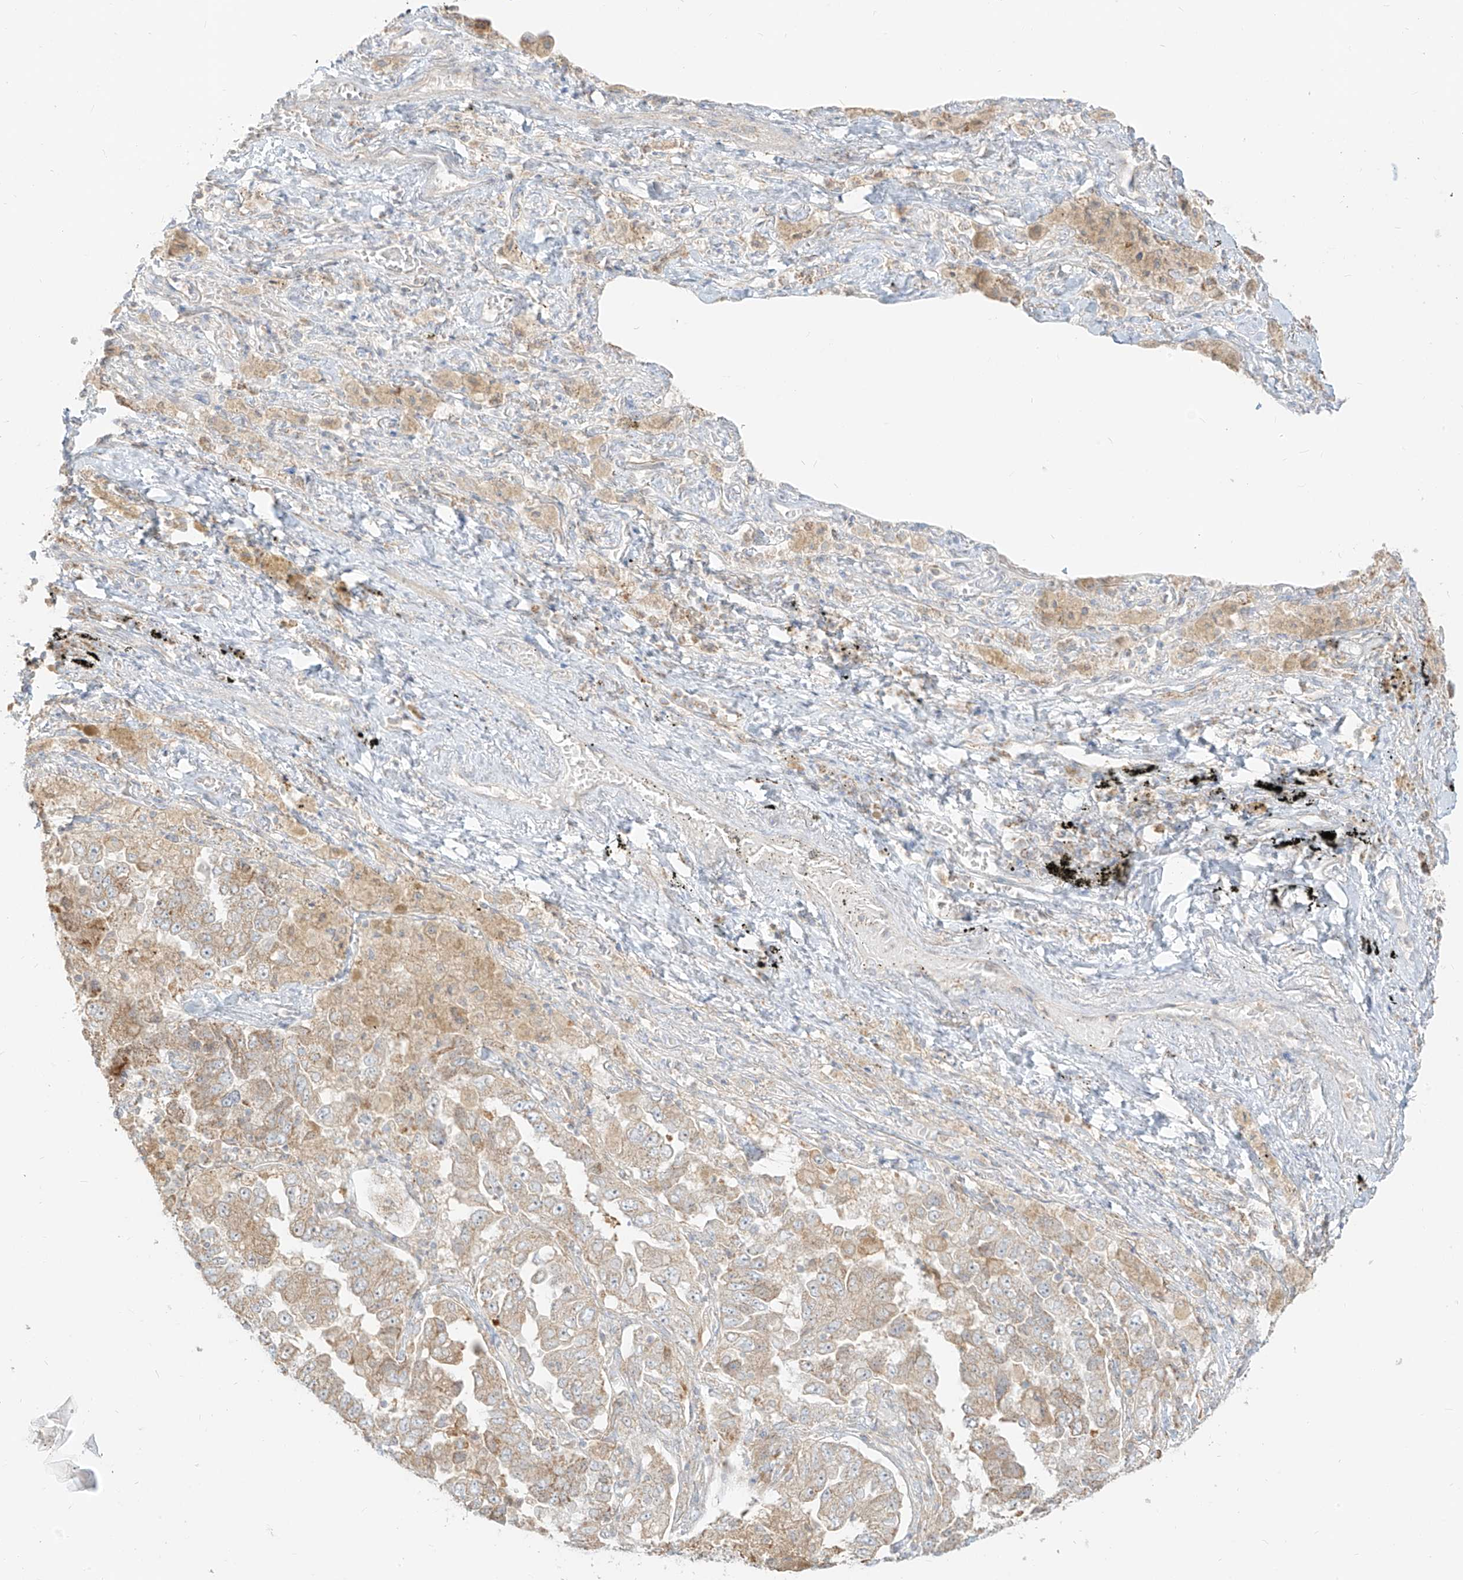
{"staining": {"intensity": "weak", "quantity": ">75%", "location": "cytoplasmic/membranous"}, "tissue": "lung cancer", "cell_type": "Tumor cells", "image_type": "cancer", "snomed": [{"axis": "morphology", "description": "Adenocarcinoma, NOS"}, {"axis": "topography", "description": "Lung"}], "caption": "Brown immunohistochemical staining in human lung cancer (adenocarcinoma) displays weak cytoplasmic/membranous expression in about >75% of tumor cells.", "gene": "ZIM3", "patient": {"sex": "female", "age": 51}}